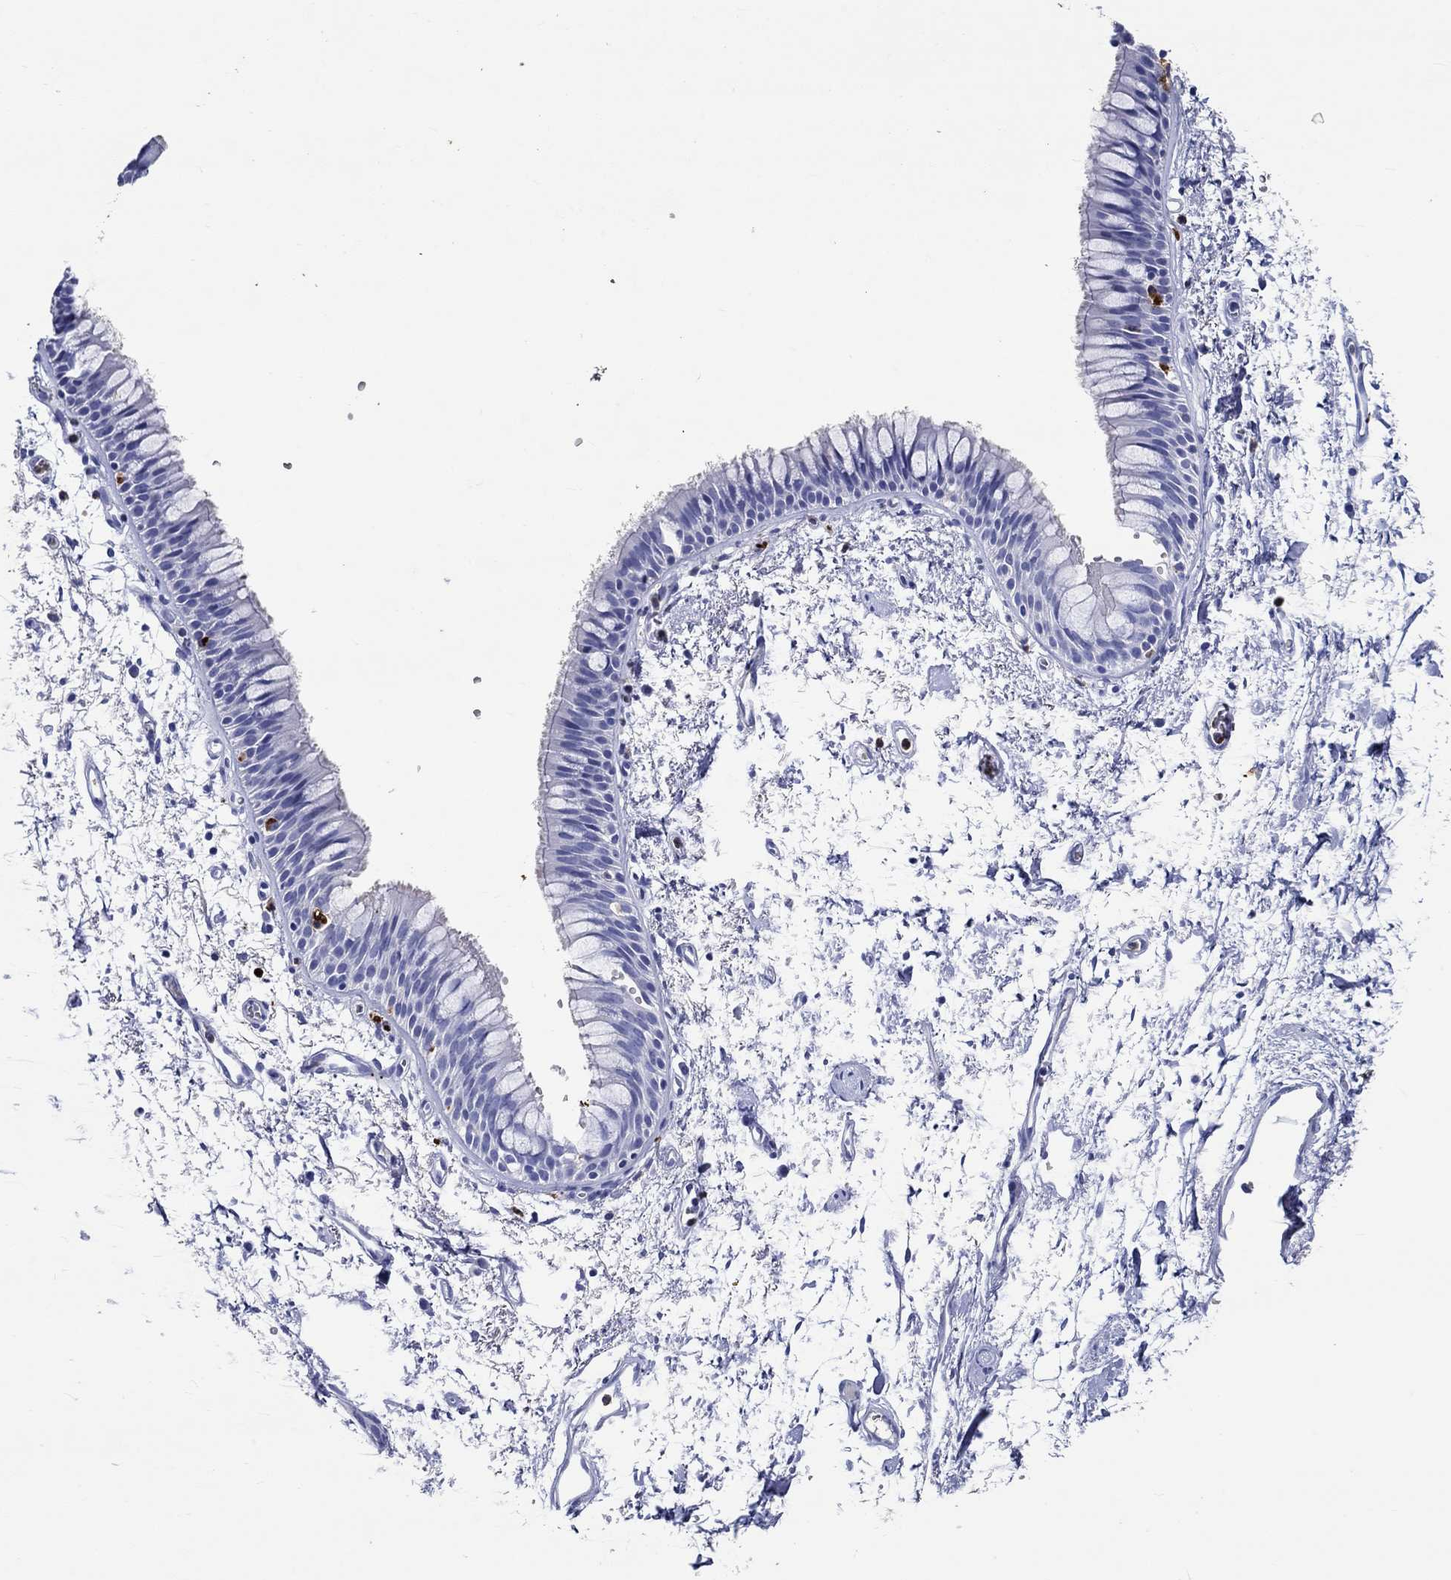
{"staining": {"intensity": "negative", "quantity": "none", "location": "none"}, "tissue": "bronchus", "cell_type": "Respiratory epithelial cells", "image_type": "normal", "snomed": [{"axis": "morphology", "description": "Normal tissue, NOS"}, {"axis": "topography", "description": "Cartilage tissue"}, {"axis": "topography", "description": "Bronchus"}], "caption": "An IHC histopathology image of normal bronchus is shown. There is no staining in respiratory epithelial cells of bronchus.", "gene": "EPX", "patient": {"sex": "male", "age": 66}}